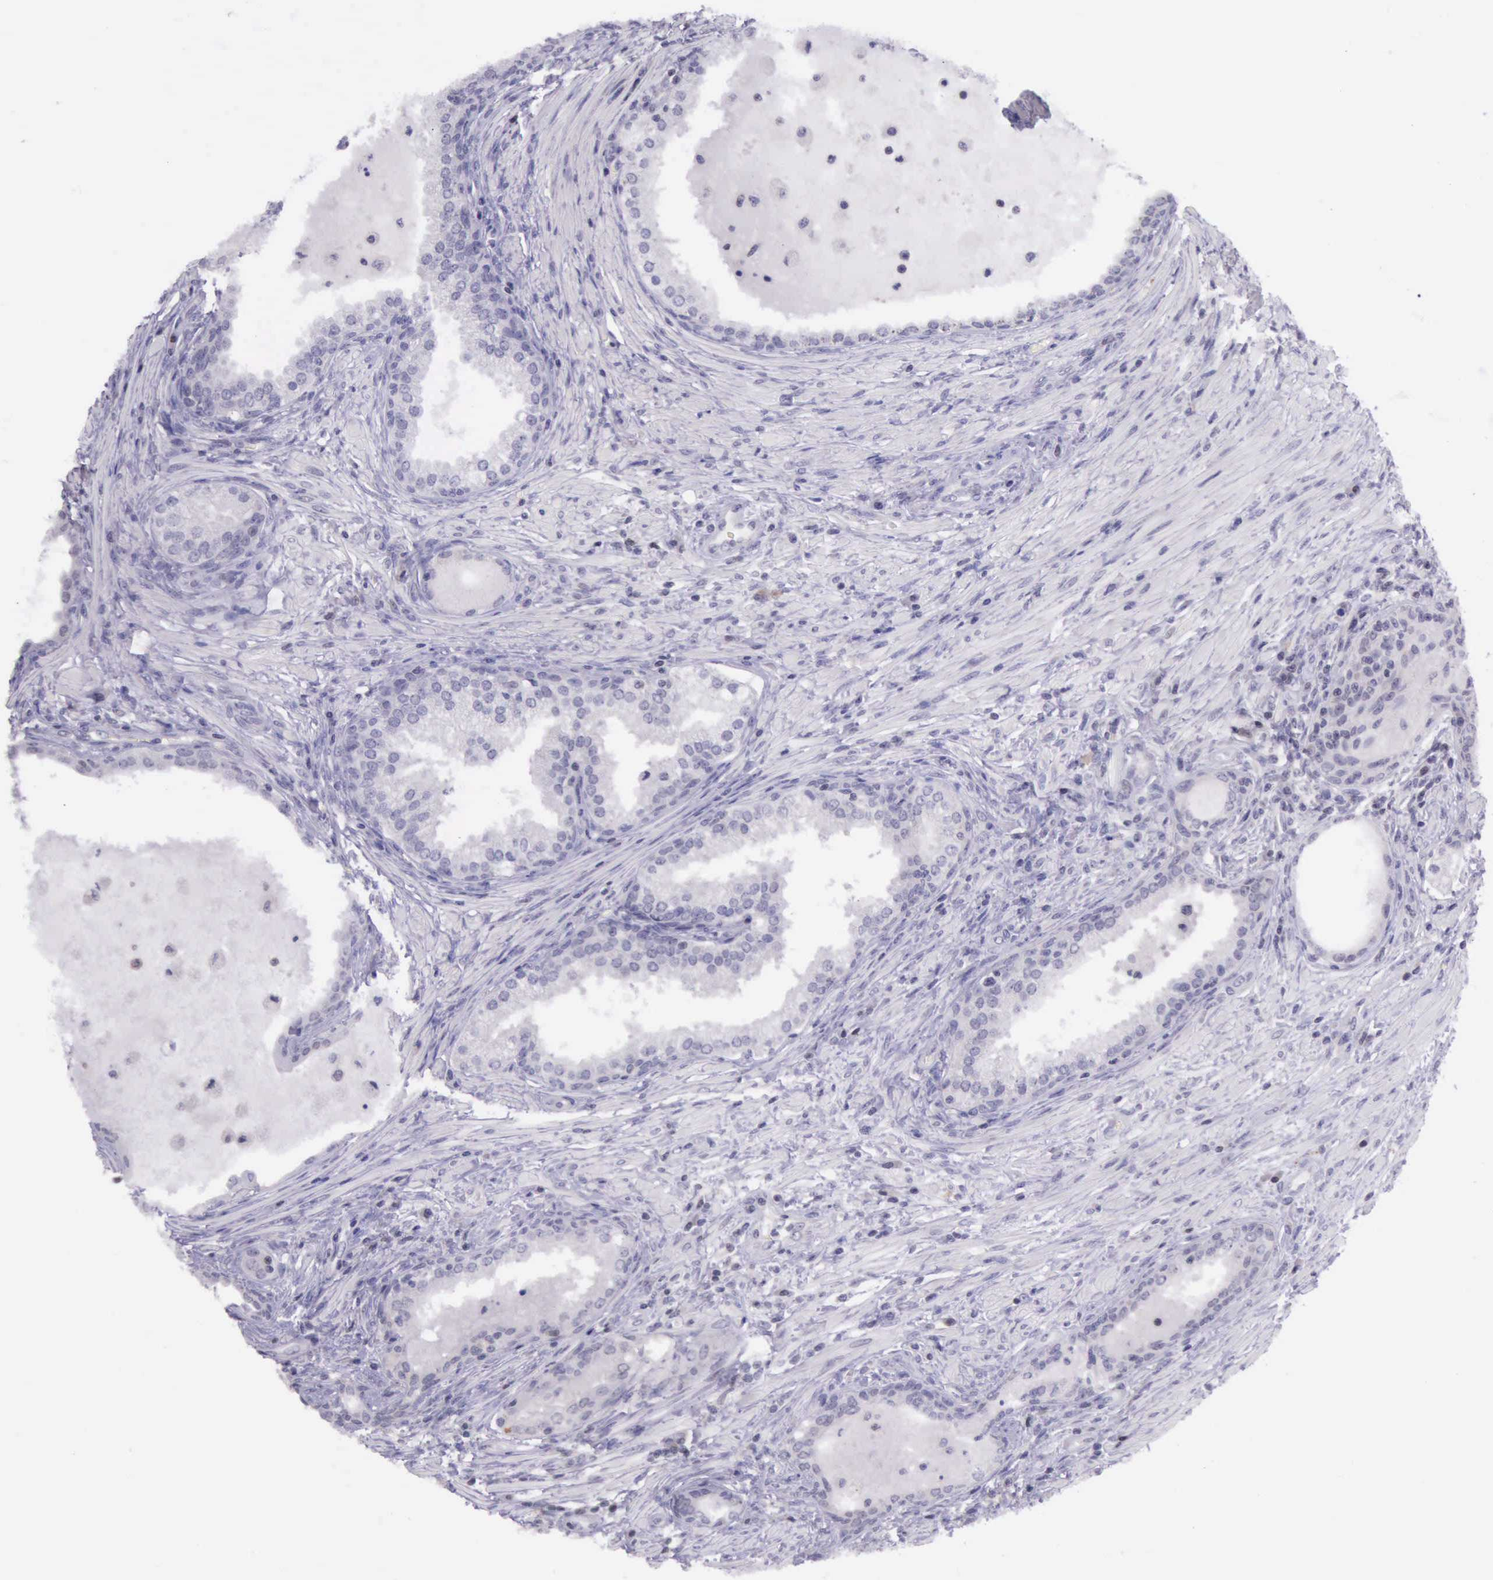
{"staining": {"intensity": "negative", "quantity": "none", "location": "none"}, "tissue": "prostate cancer", "cell_type": "Tumor cells", "image_type": "cancer", "snomed": [{"axis": "morphology", "description": "Adenocarcinoma, Medium grade"}, {"axis": "topography", "description": "Prostate"}], "caption": "Tumor cells are negative for brown protein staining in prostate cancer.", "gene": "PARP1", "patient": {"sex": "male", "age": 70}}